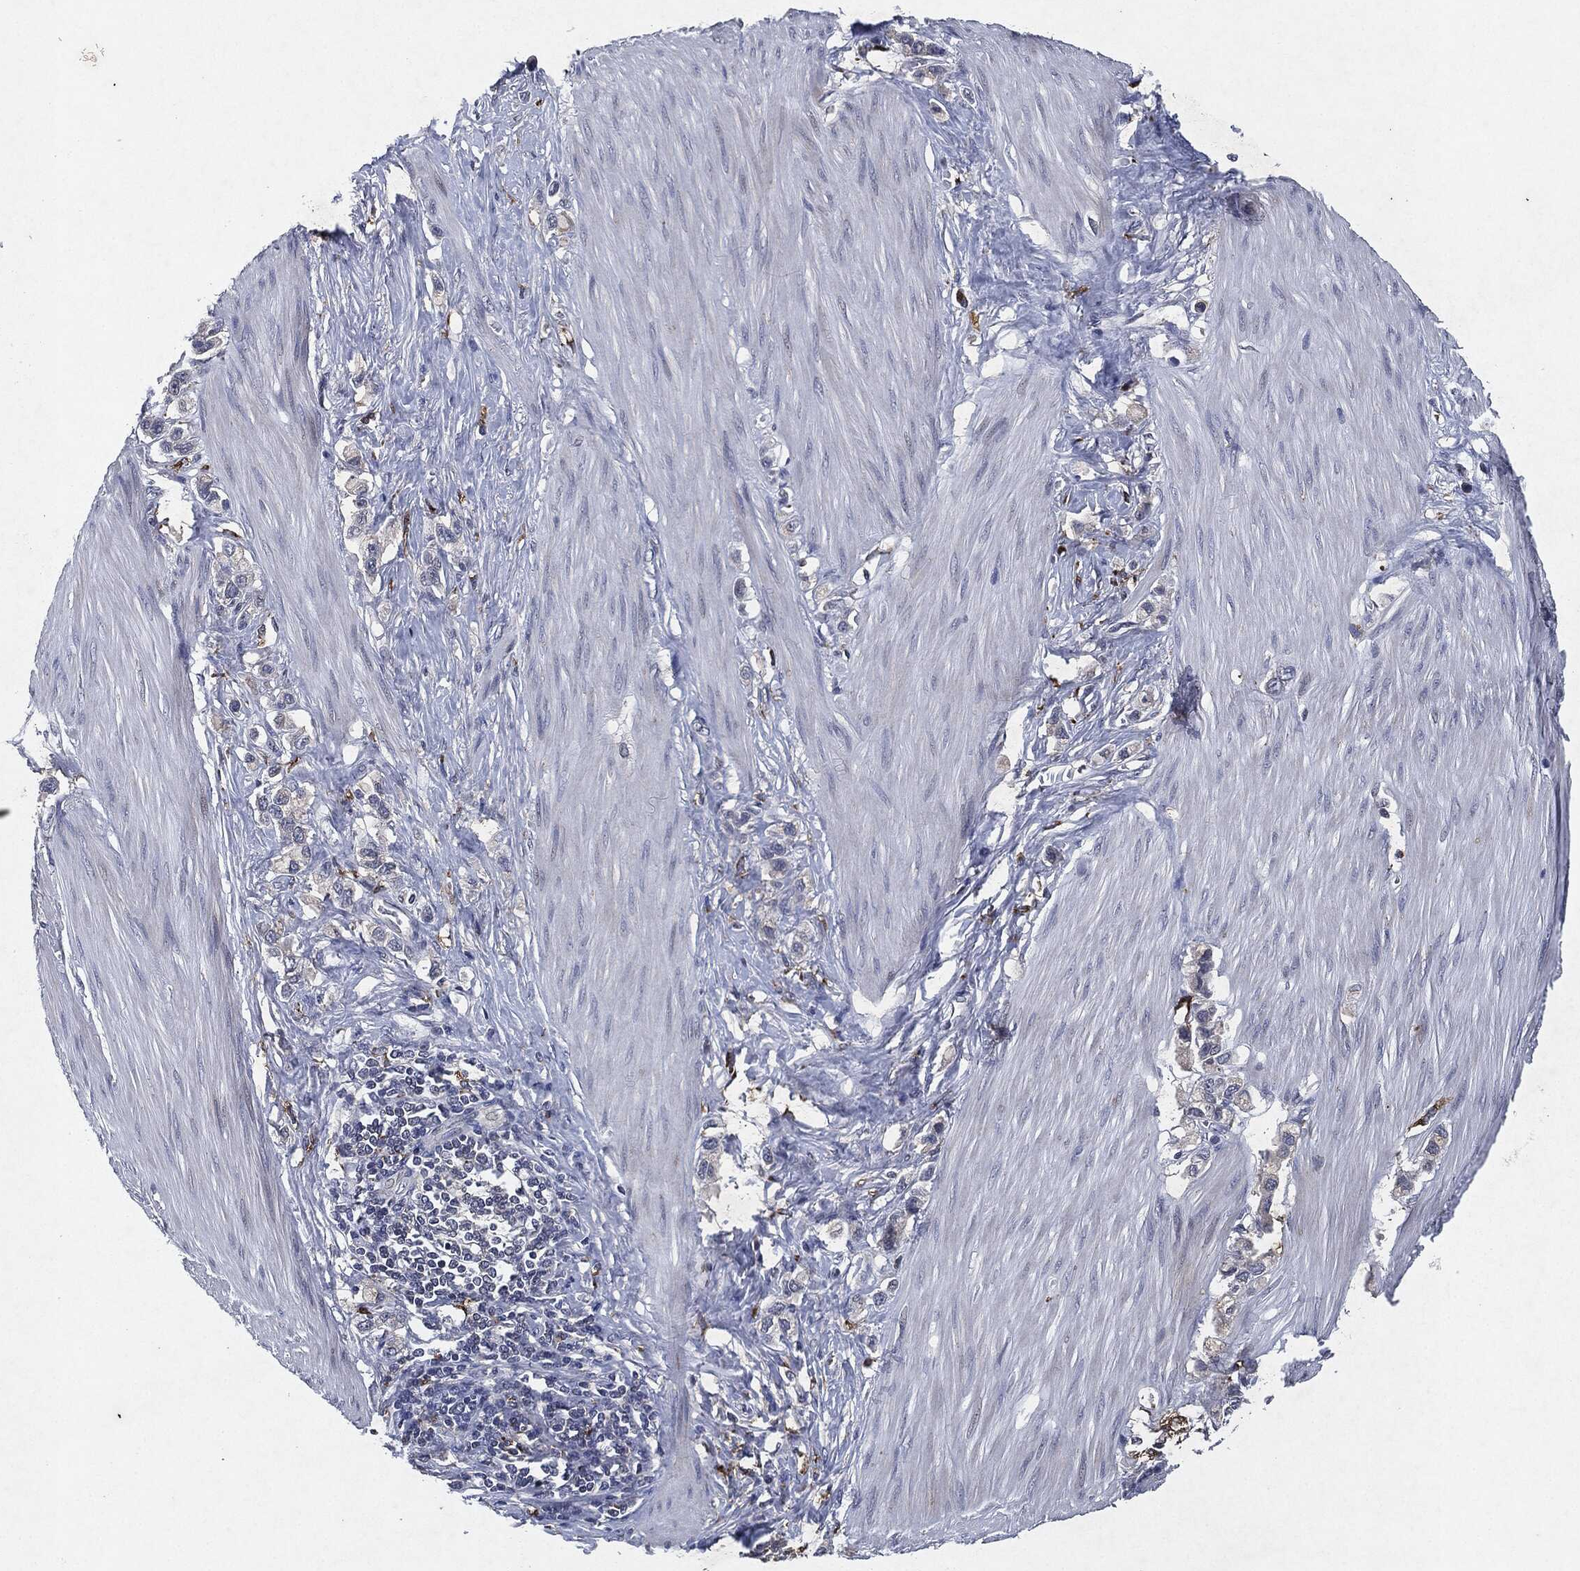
{"staining": {"intensity": "negative", "quantity": "none", "location": "none"}, "tissue": "stomach cancer", "cell_type": "Tumor cells", "image_type": "cancer", "snomed": [{"axis": "morphology", "description": "Normal tissue, NOS"}, {"axis": "morphology", "description": "Adenocarcinoma, NOS"}, {"axis": "morphology", "description": "Adenocarcinoma, High grade"}, {"axis": "topography", "description": "Stomach, upper"}, {"axis": "topography", "description": "Stomach"}], "caption": "This is an immunohistochemistry image of human stomach cancer (high-grade adenocarcinoma). There is no positivity in tumor cells.", "gene": "SLC31A2", "patient": {"sex": "female", "age": 65}}